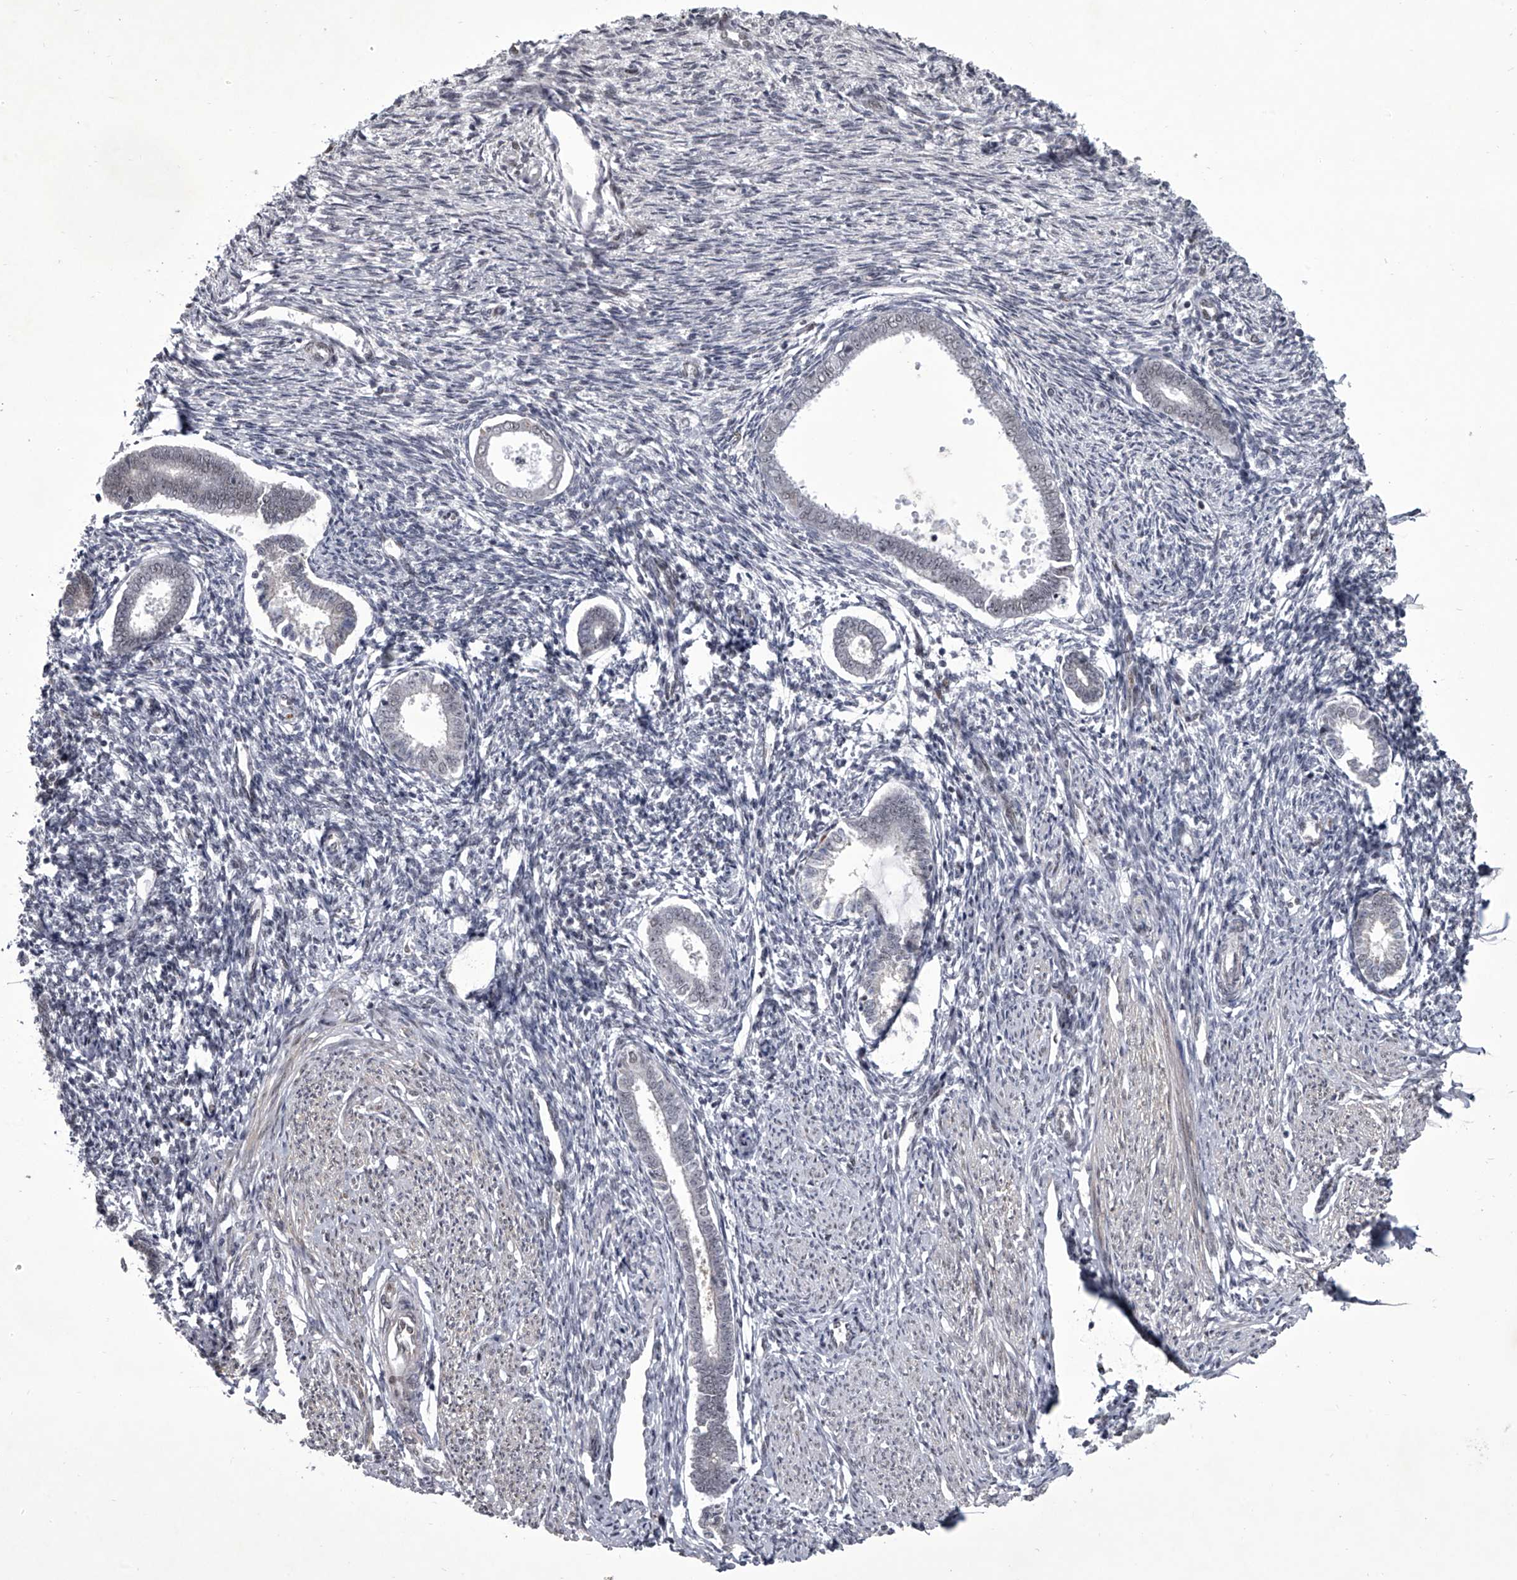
{"staining": {"intensity": "negative", "quantity": "none", "location": "none"}, "tissue": "endometrium", "cell_type": "Cells in endometrial stroma", "image_type": "normal", "snomed": [{"axis": "morphology", "description": "Normal tissue, NOS"}, {"axis": "topography", "description": "Endometrium"}], "caption": "Human endometrium stained for a protein using IHC reveals no staining in cells in endometrial stroma.", "gene": "MLLT1", "patient": {"sex": "female", "age": 56}}